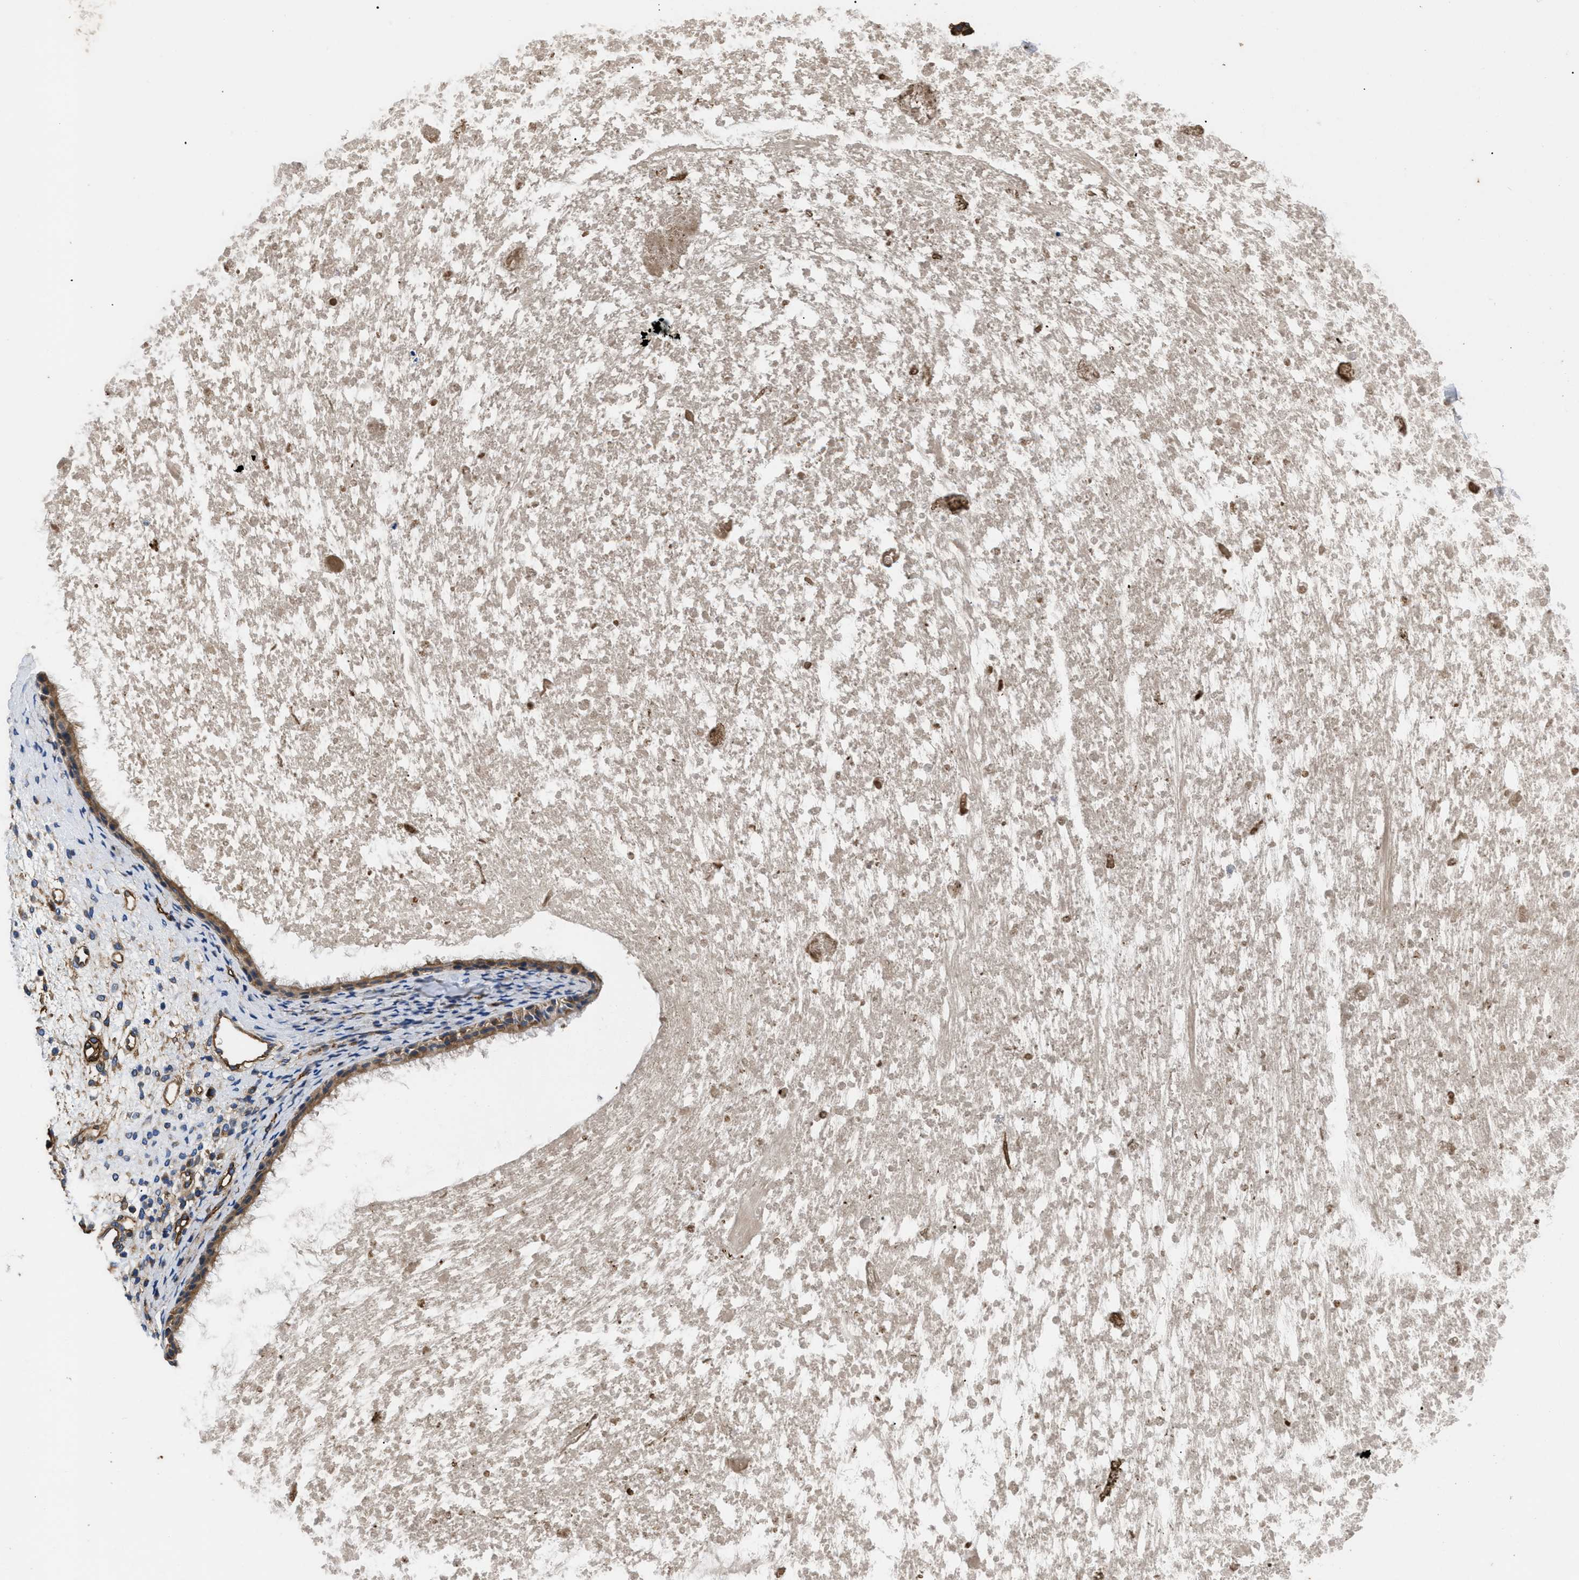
{"staining": {"intensity": "moderate", "quantity": ">75%", "location": "cytoplasmic/membranous"}, "tissue": "nasopharynx", "cell_type": "Respiratory epithelial cells", "image_type": "normal", "snomed": [{"axis": "morphology", "description": "Normal tissue, NOS"}, {"axis": "topography", "description": "Nasopharynx"}], "caption": "Protein positivity by immunohistochemistry reveals moderate cytoplasmic/membranous expression in about >75% of respiratory epithelial cells in benign nasopharynx.", "gene": "NT5E", "patient": {"sex": "male", "age": 22}}